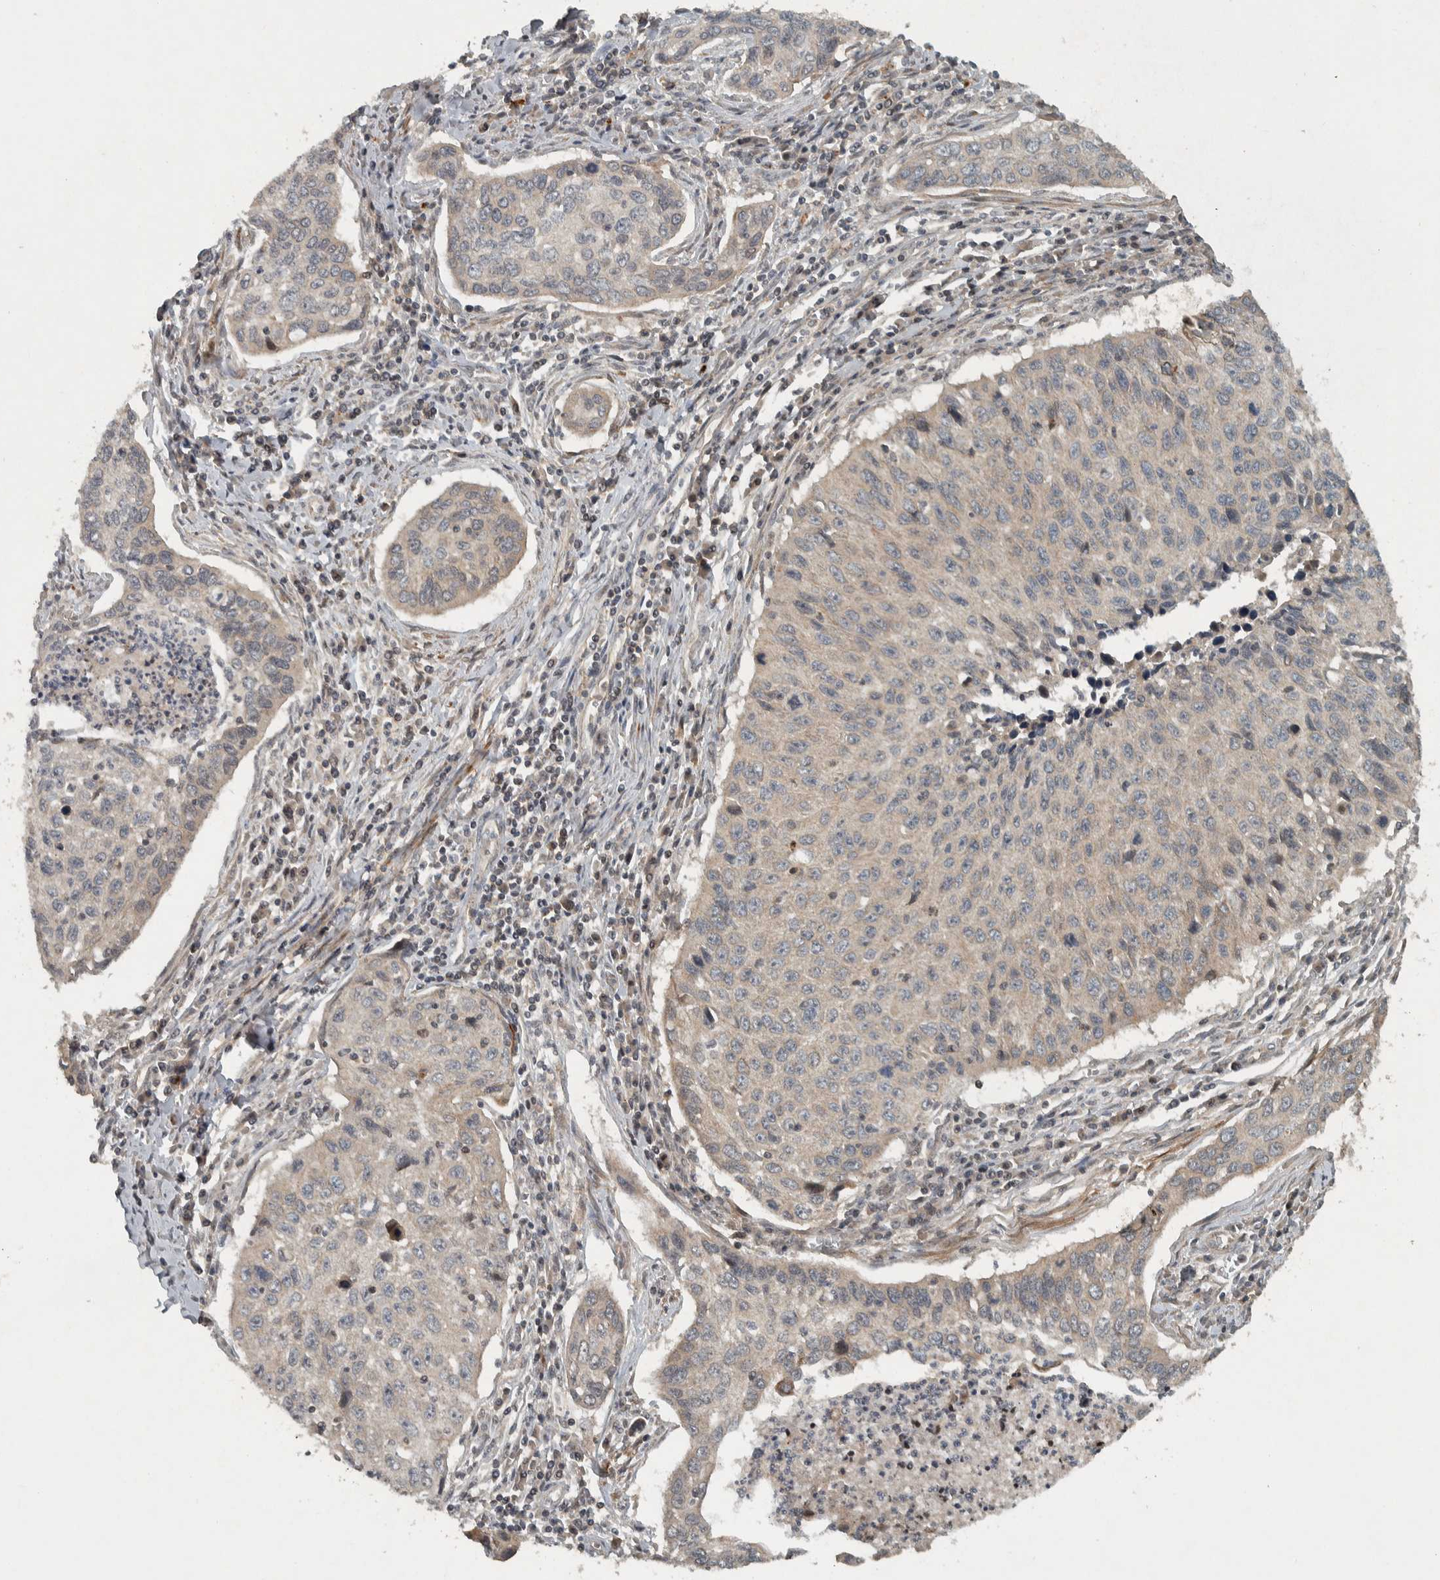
{"staining": {"intensity": "weak", "quantity": "<25%", "location": "cytoplasmic/membranous"}, "tissue": "cervical cancer", "cell_type": "Tumor cells", "image_type": "cancer", "snomed": [{"axis": "morphology", "description": "Squamous cell carcinoma, NOS"}, {"axis": "topography", "description": "Cervix"}], "caption": "Photomicrograph shows no protein staining in tumor cells of cervical squamous cell carcinoma tissue.", "gene": "KIFAP3", "patient": {"sex": "female", "age": 53}}